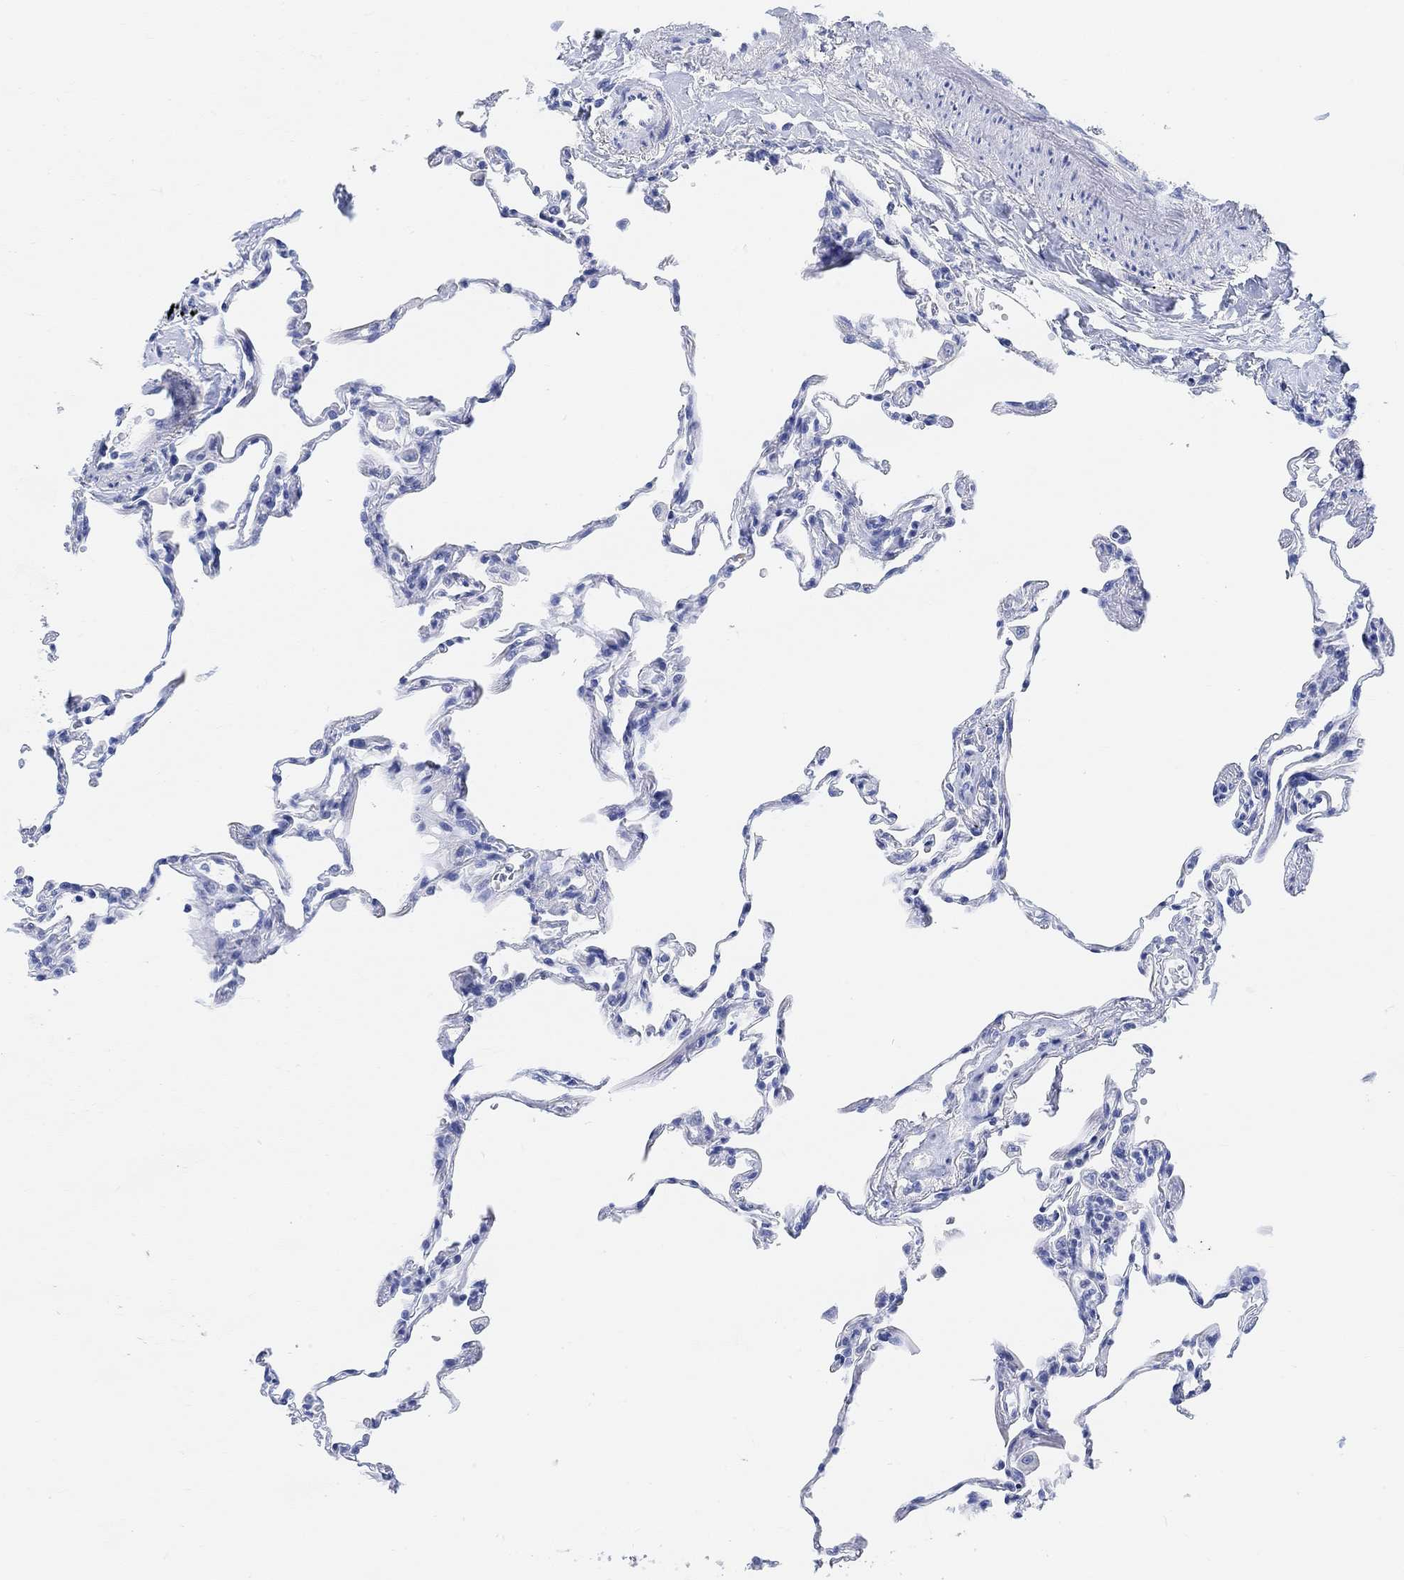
{"staining": {"intensity": "negative", "quantity": "none", "location": "none"}, "tissue": "lung", "cell_type": "Alveolar cells", "image_type": "normal", "snomed": [{"axis": "morphology", "description": "Normal tissue, NOS"}, {"axis": "topography", "description": "Lung"}], "caption": "IHC histopathology image of normal lung: human lung stained with DAB reveals no significant protein expression in alveolar cells. The staining was performed using DAB to visualize the protein expression in brown, while the nuclei were stained in blue with hematoxylin (Magnification: 20x).", "gene": "ENO4", "patient": {"sex": "female", "age": 57}}